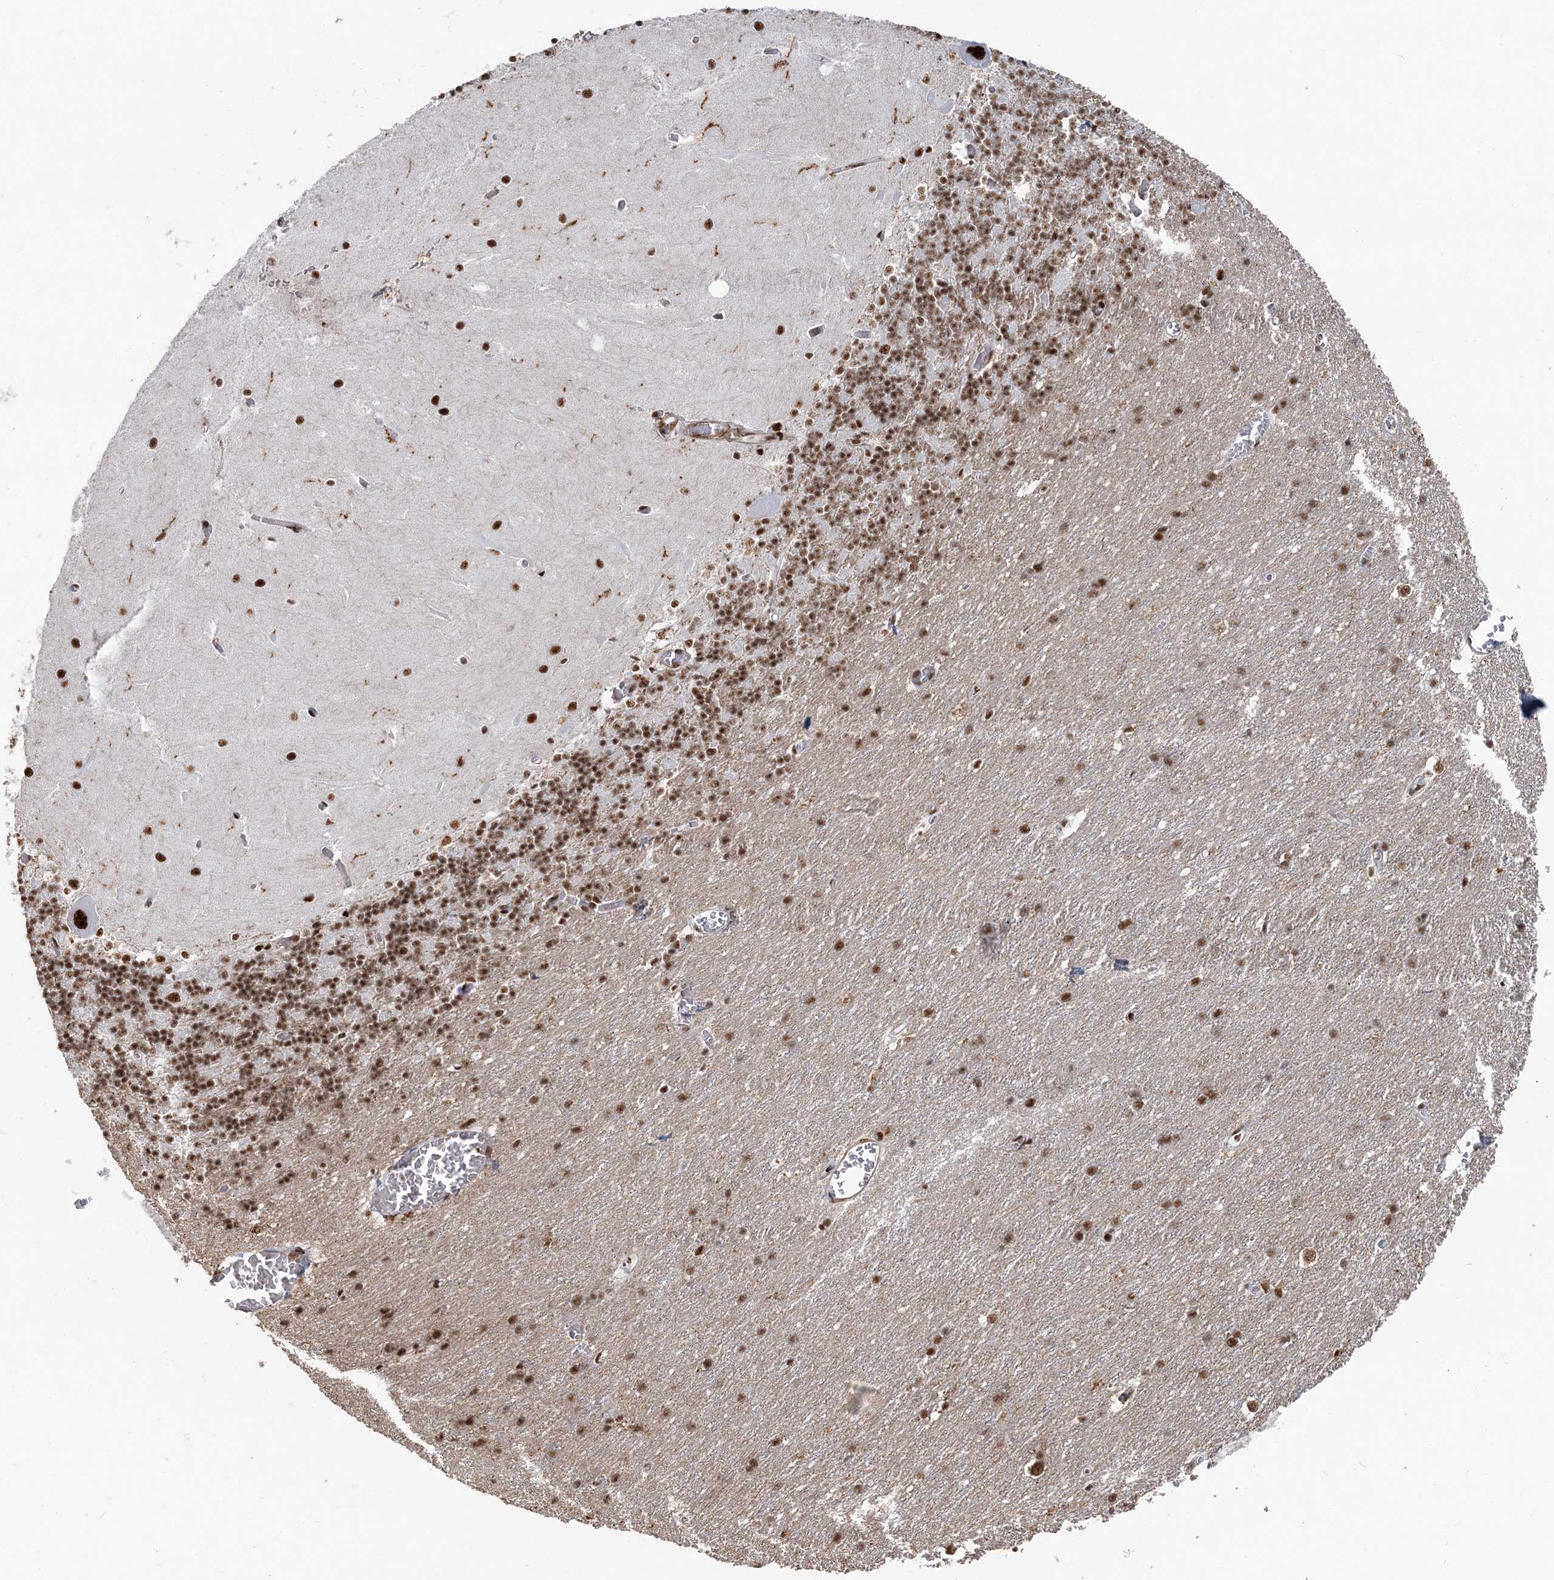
{"staining": {"intensity": "moderate", "quantity": ">75%", "location": "nuclear"}, "tissue": "cerebellum", "cell_type": "Cells in granular layer", "image_type": "normal", "snomed": [{"axis": "morphology", "description": "Normal tissue, NOS"}, {"axis": "topography", "description": "Cerebellum"}], "caption": "This photomicrograph reveals immunohistochemistry staining of normal human cerebellum, with medium moderate nuclear expression in about >75% of cells in granular layer.", "gene": "DDX46", "patient": {"sex": "male", "age": 37}}